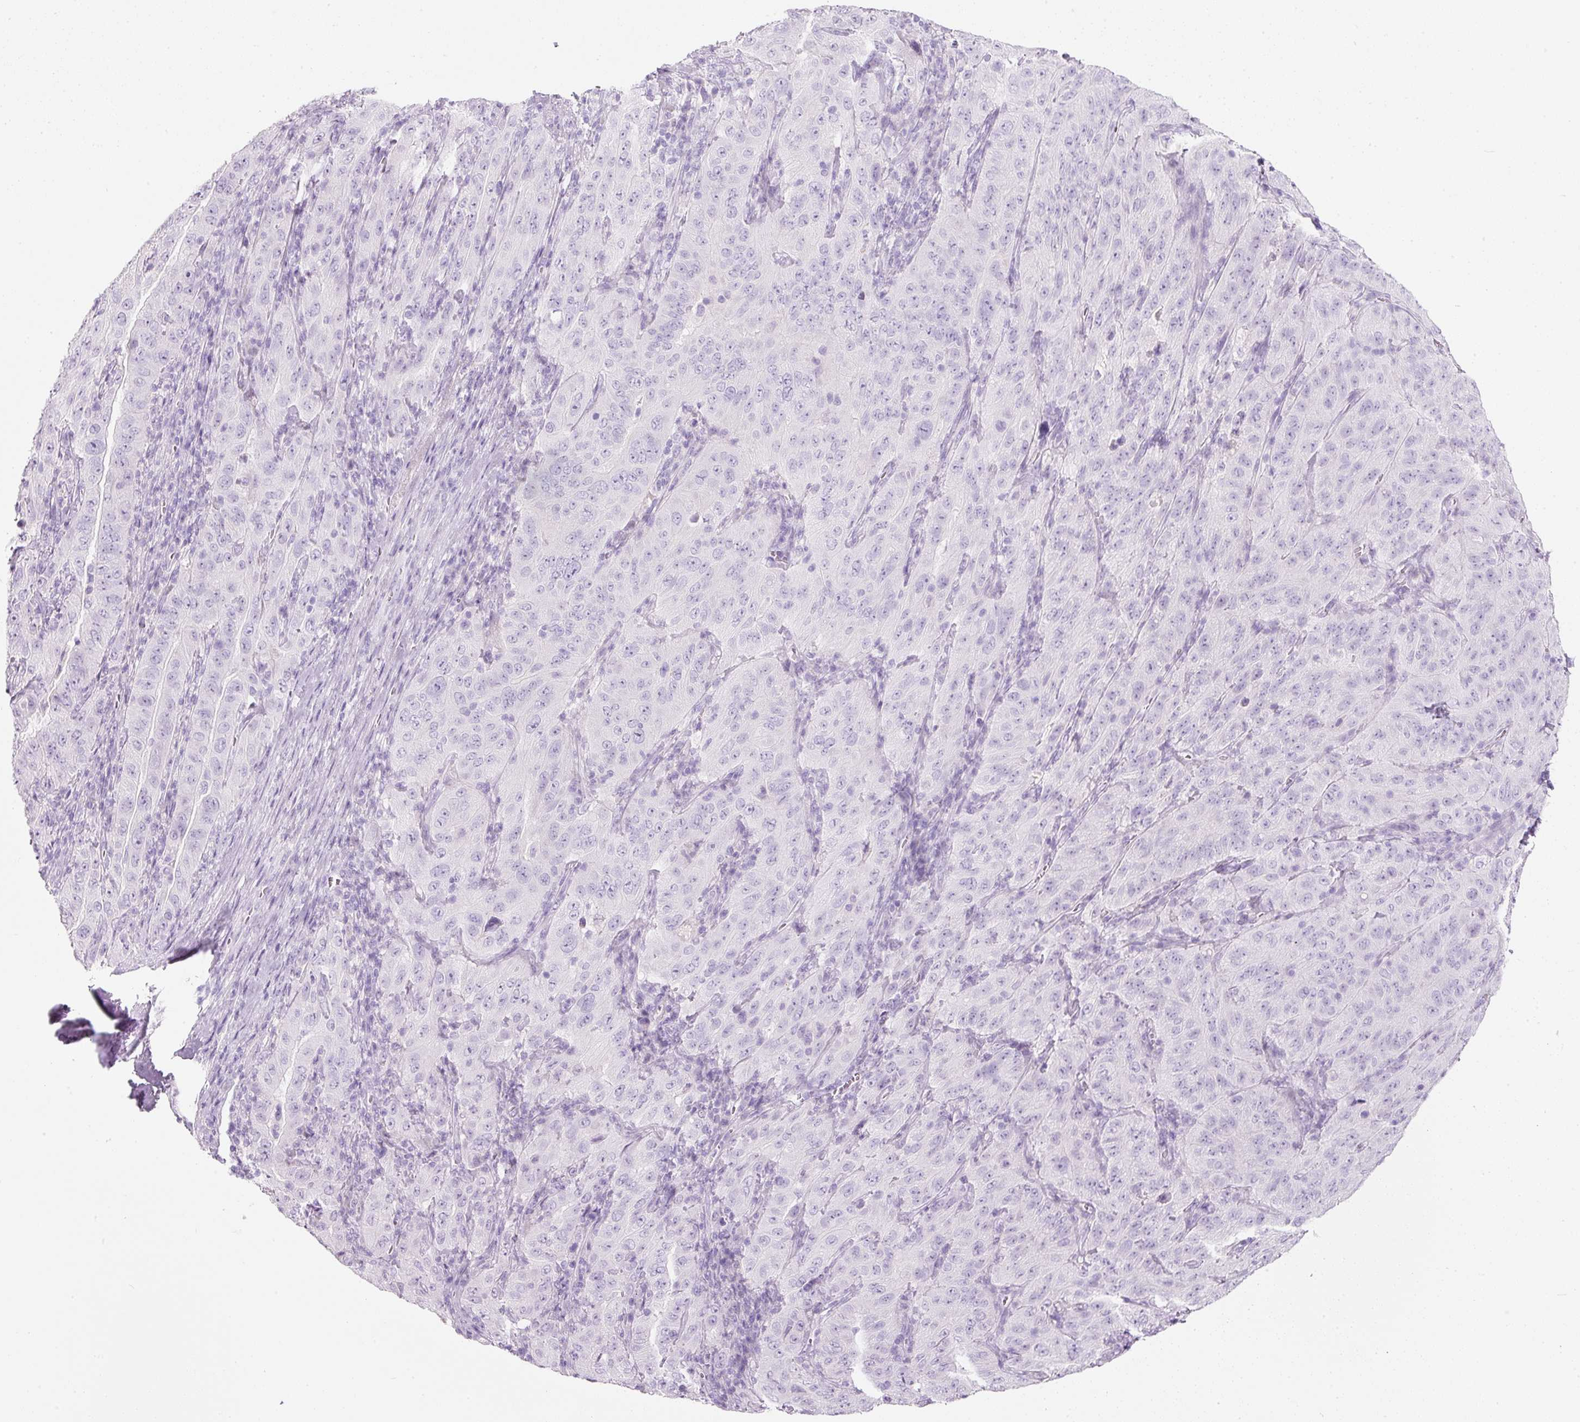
{"staining": {"intensity": "negative", "quantity": "none", "location": "none"}, "tissue": "pancreatic cancer", "cell_type": "Tumor cells", "image_type": "cancer", "snomed": [{"axis": "morphology", "description": "Adenocarcinoma, NOS"}, {"axis": "topography", "description": "Pancreas"}], "caption": "The IHC histopathology image has no significant expression in tumor cells of pancreatic cancer tissue.", "gene": "DNM1", "patient": {"sex": "male", "age": 63}}